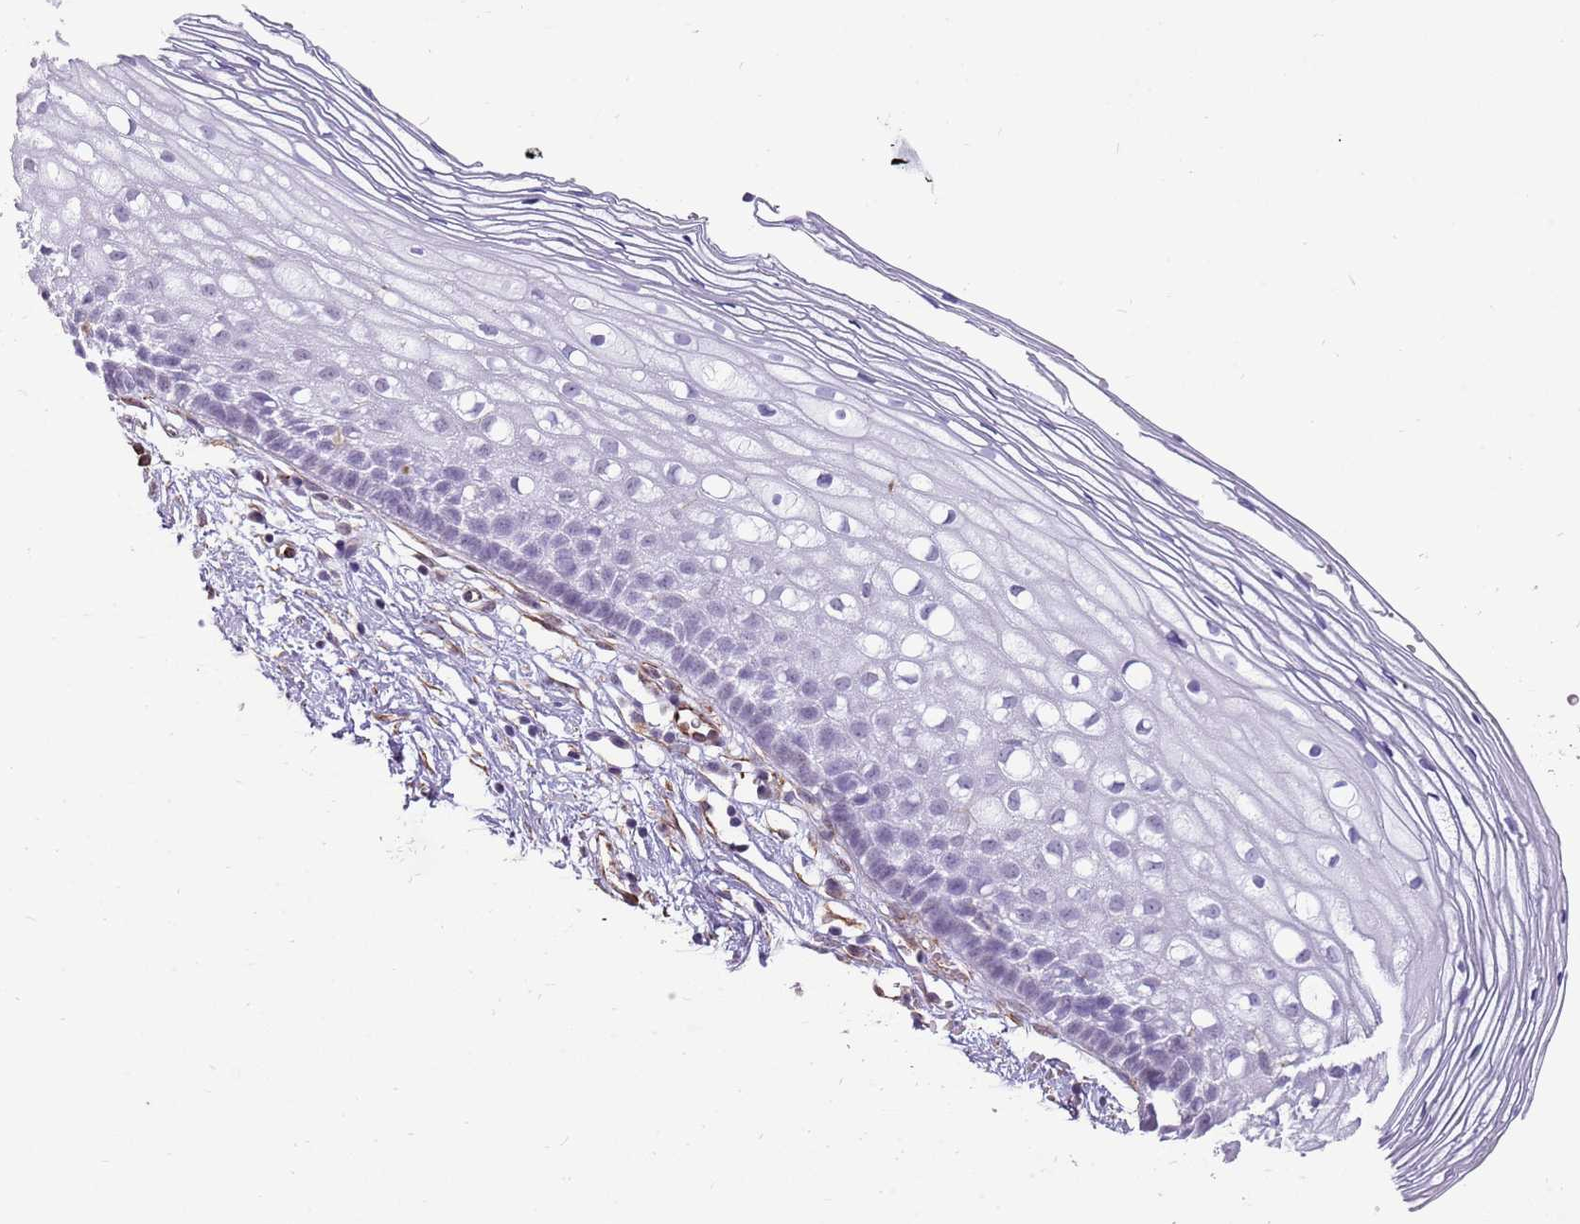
{"staining": {"intensity": "negative", "quantity": "none", "location": "none"}, "tissue": "cervix", "cell_type": "Glandular cells", "image_type": "normal", "snomed": [{"axis": "morphology", "description": "Normal tissue, NOS"}, {"axis": "topography", "description": "Cervix"}], "caption": "The IHC histopathology image has no significant expression in glandular cells of cervix. (DAB immunohistochemistry, high magnification).", "gene": "ENSG00000271254", "patient": {"sex": "female", "age": 27}}